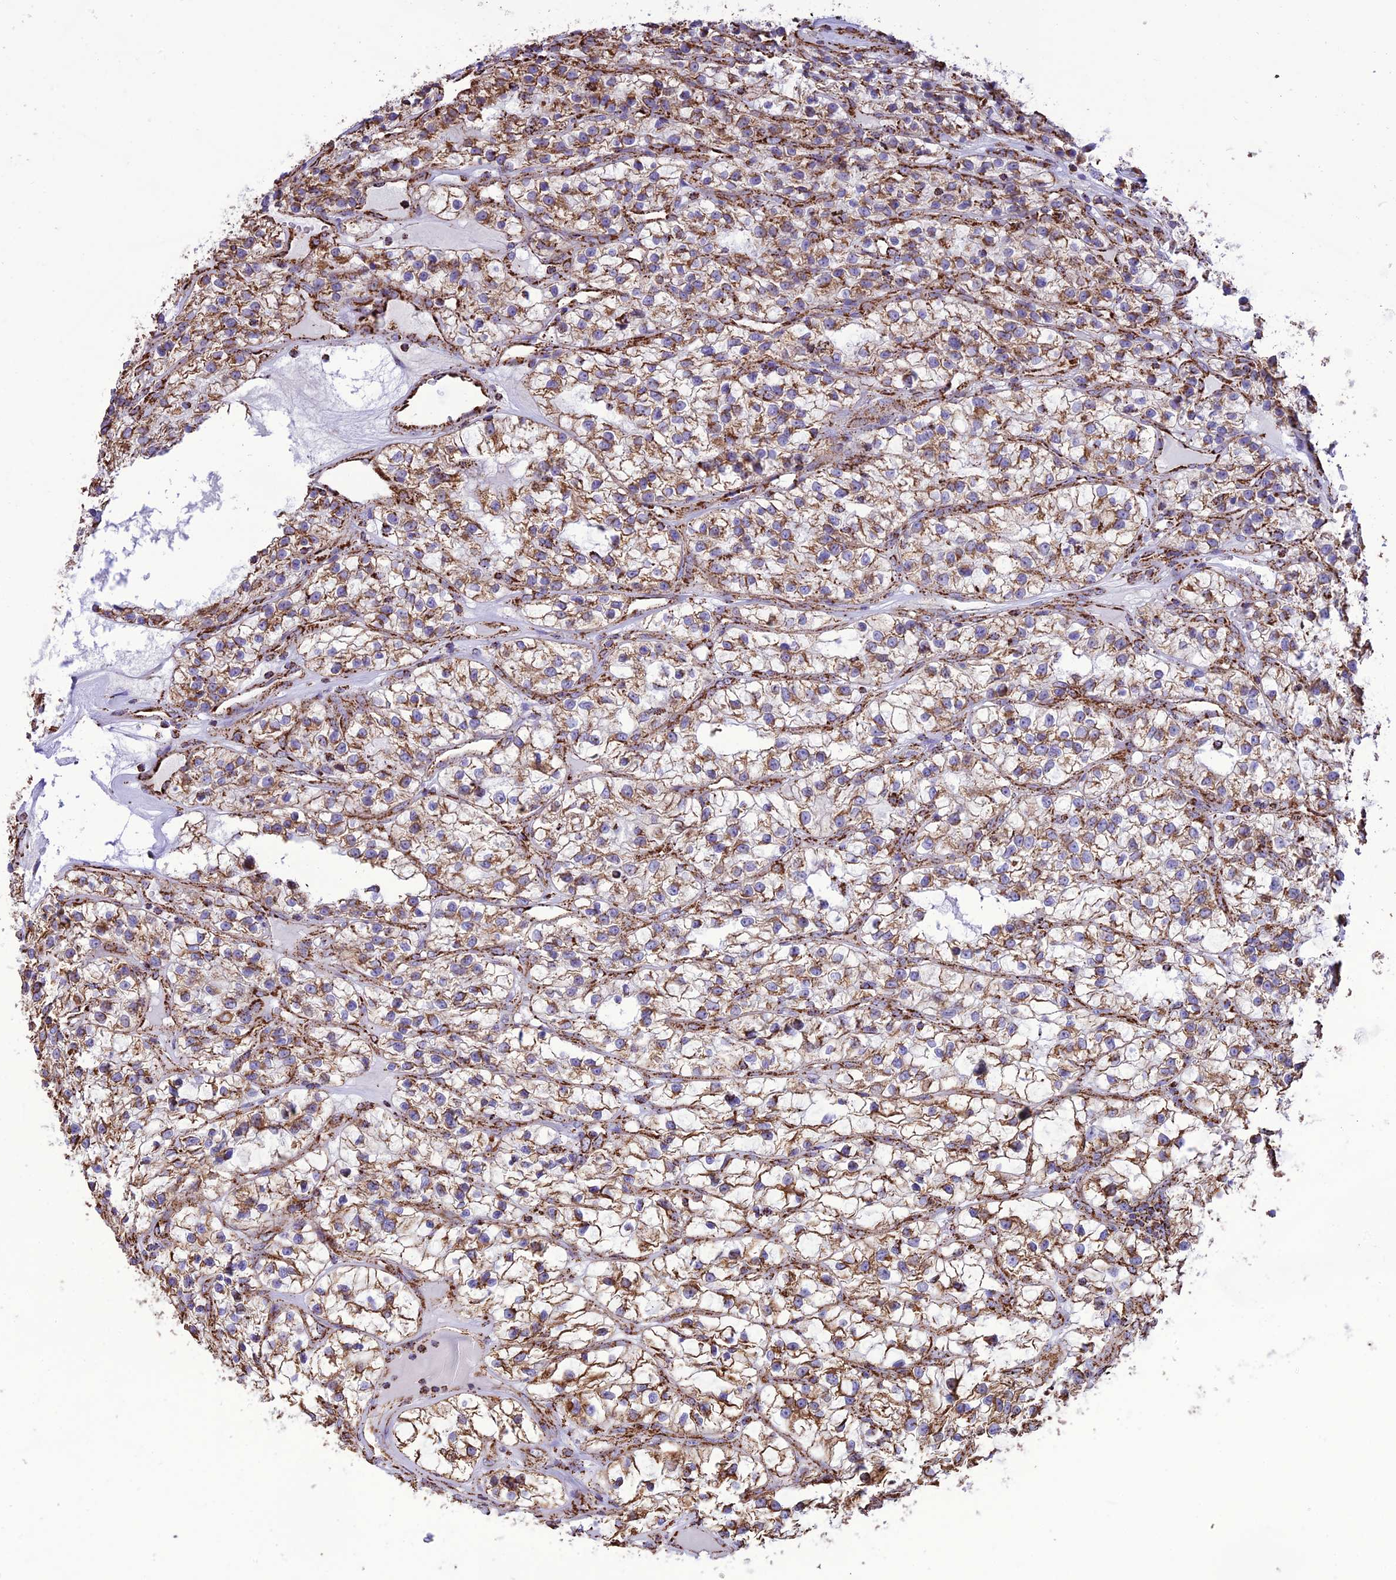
{"staining": {"intensity": "moderate", "quantity": ">75%", "location": "cytoplasmic/membranous"}, "tissue": "renal cancer", "cell_type": "Tumor cells", "image_type": "cancer", "snomed": [{"axis": "morphology", "description": "Adenocarcinoma, NOS"}, {"axis": "topography", "description": "Kidney"}], "caption": "Immunohistochemistry (DAB) staining of renal adenocarcinoma shows moderate cytoplasmic/membranous protein expression in approximately >75% of tumor cells. (DAB = brown stain, brightfield microscopy at high magnification).", "gene": "NDUFAF1", "patient": {"sex": "female", "age": 57}}